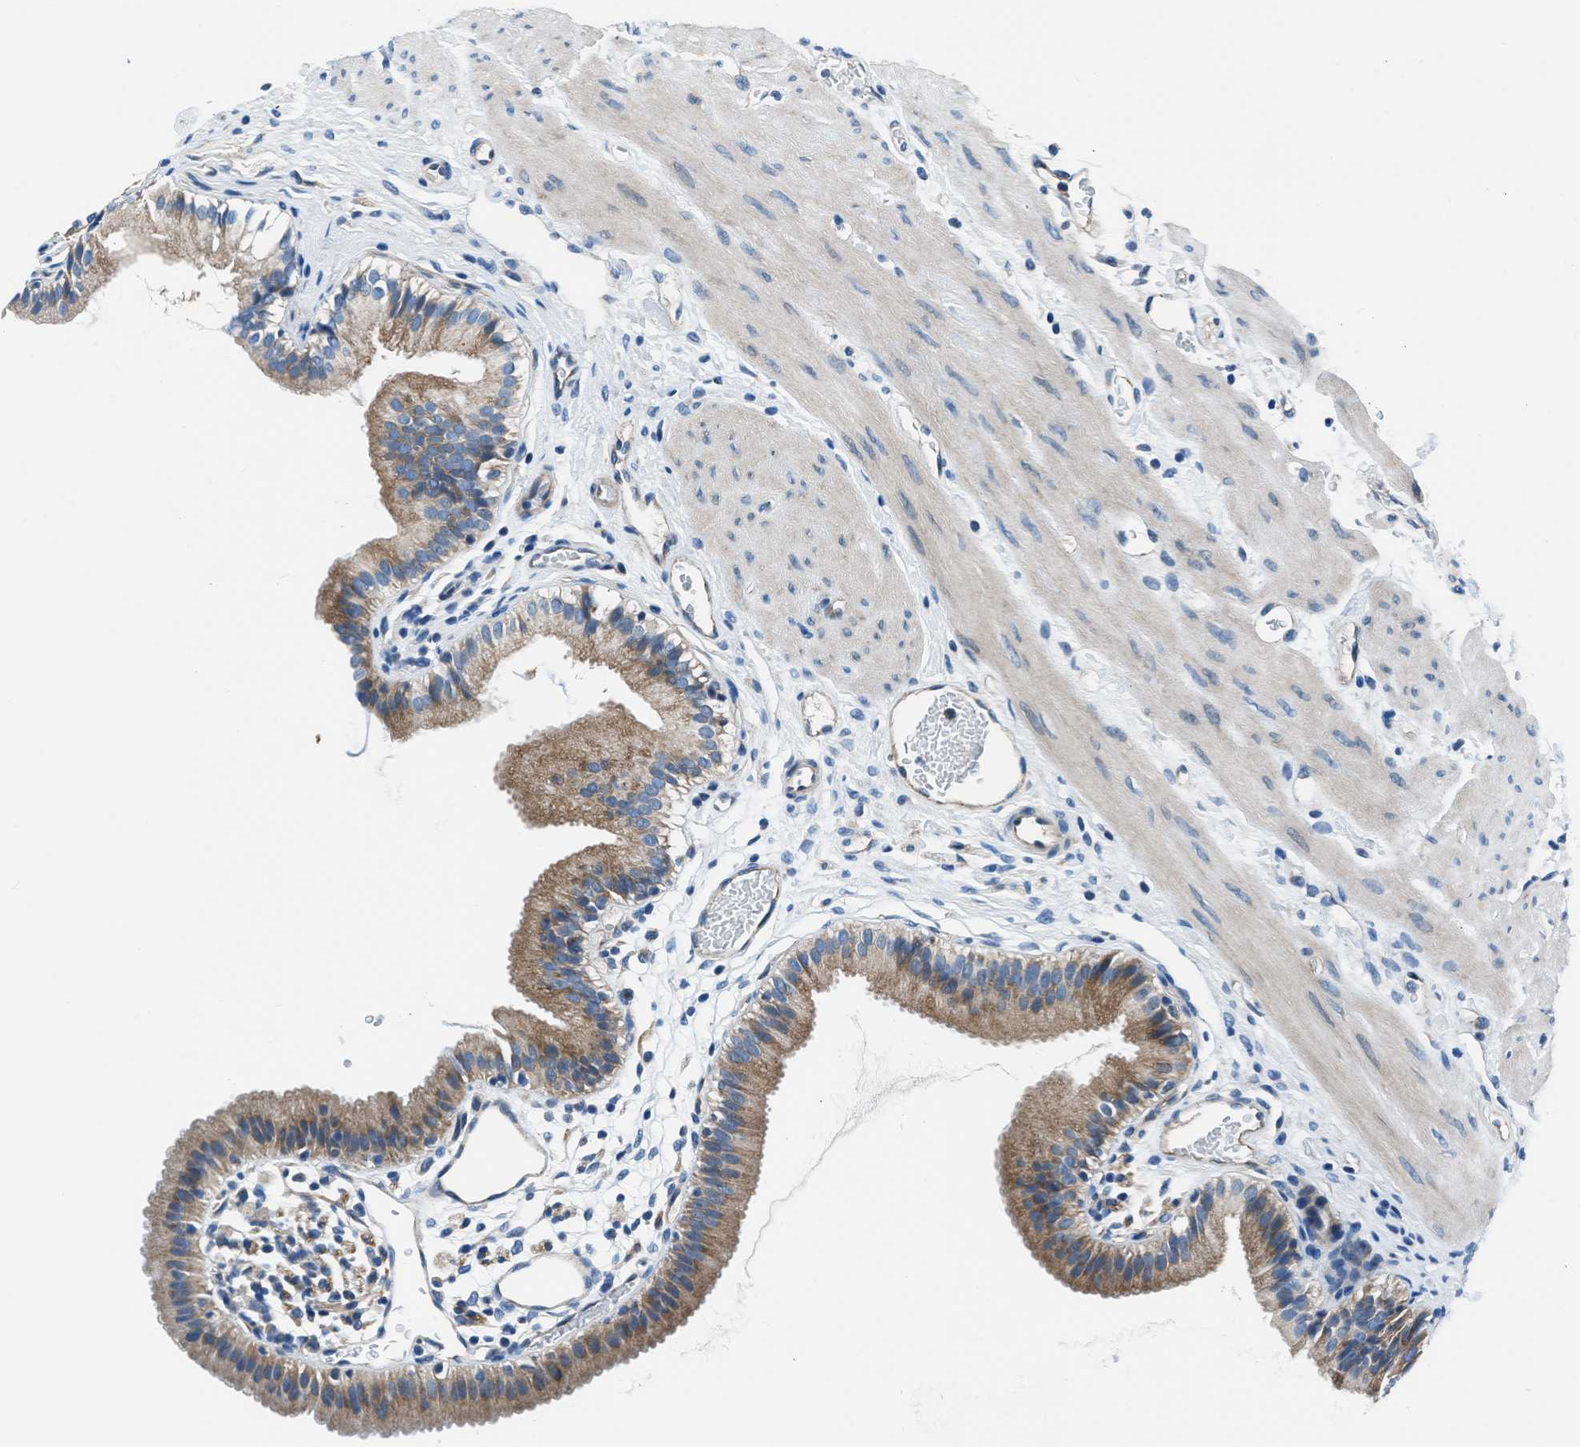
{"staining": {"intensity": "moderate", "quantity": ">75%", "location": "cytoplasmic/membranous"}, "tissue": "gallbladder", "cell_type": "Glandular cells", "image_type": "normal", "snomed": [{"axis": "morphology", "description": "Normal tissue, NOS"}, {"axis": "topography", "description": "Gallbladder"}], "caption": "Protein staining of benign gallbladder reveals moderate cytoplasmic/membranous positivity in approximately >75% of glandular cells.", "gene": "SLC38A6", "patient": {"sex": "female", "age": 26}}